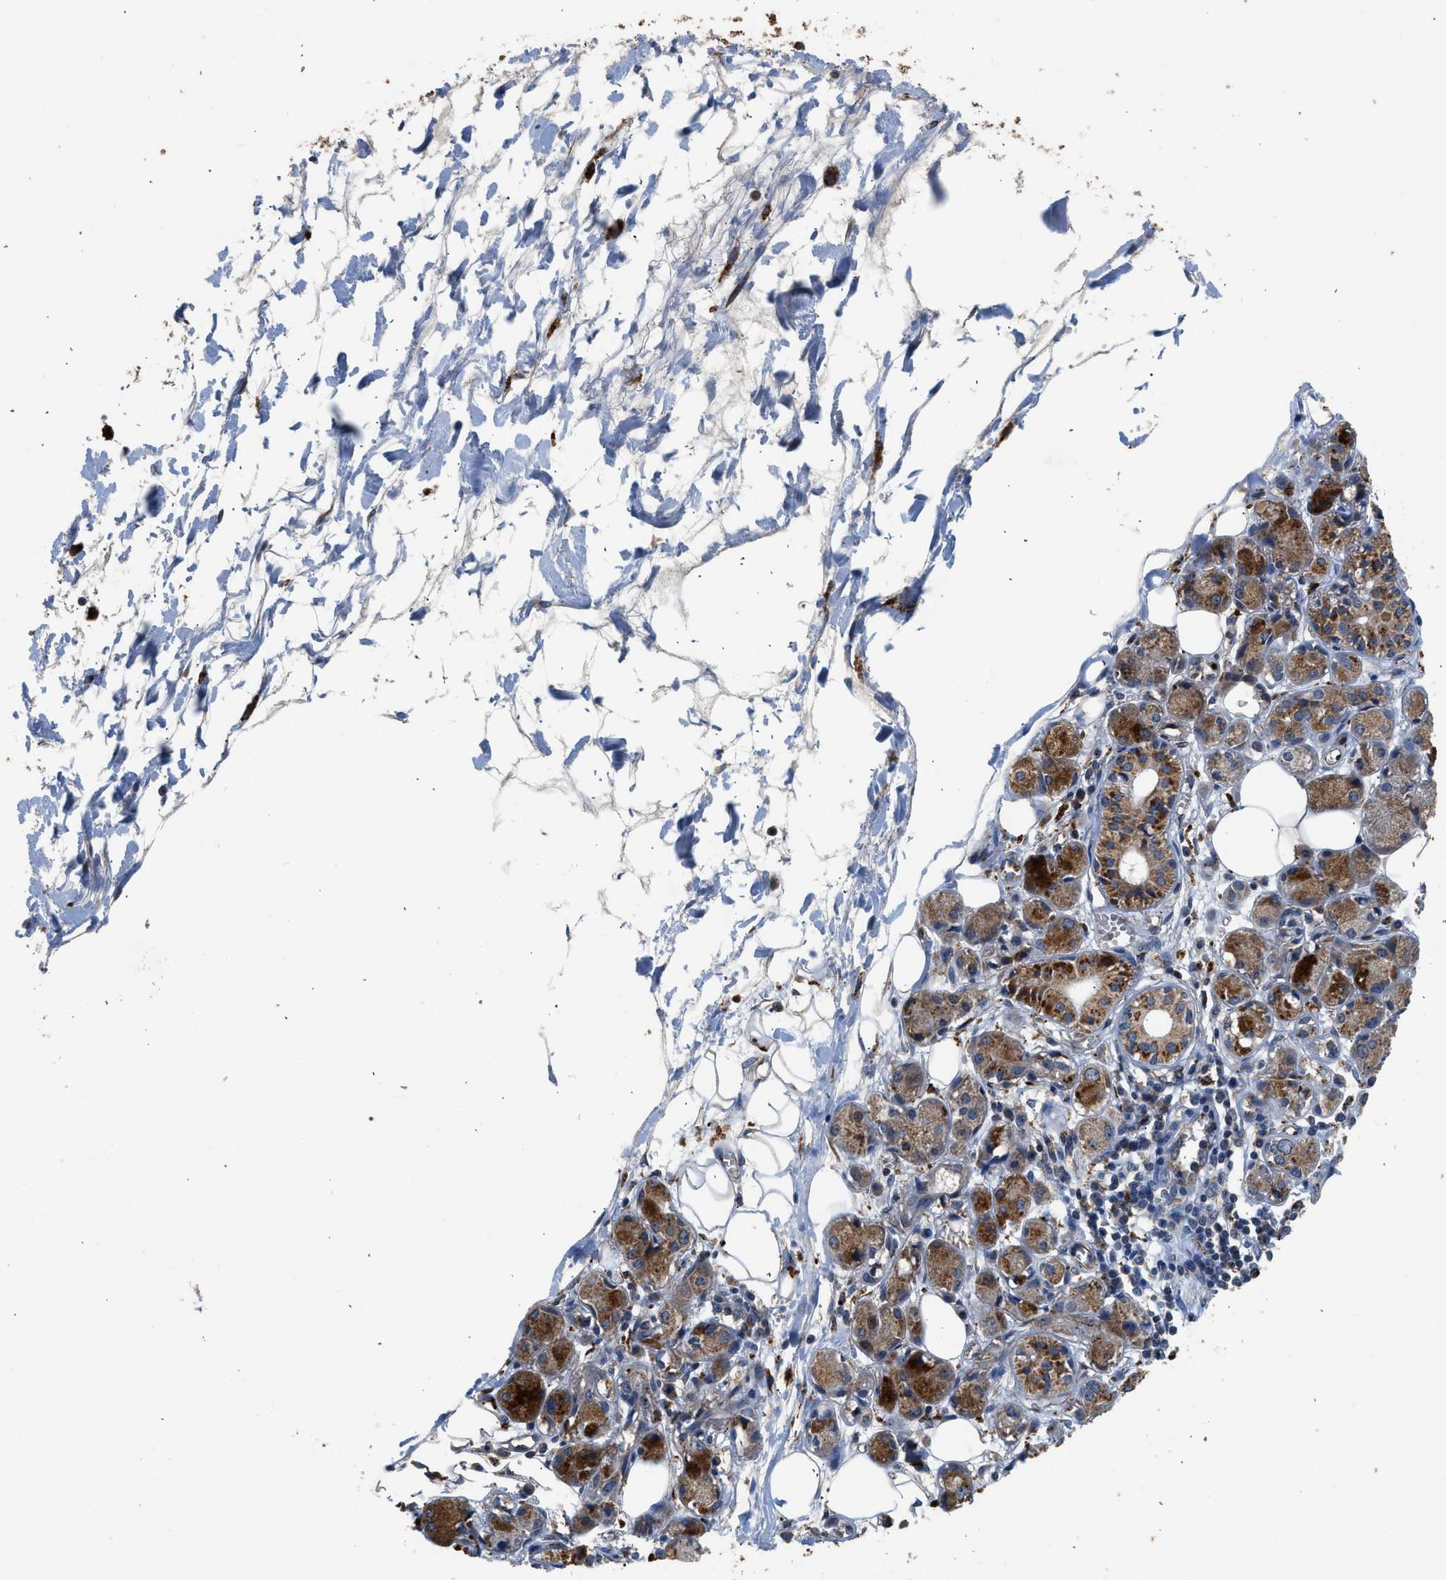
{"staining": {"intensity": "moderate", "quantity": "25%-75%", "location": "cytoplasmic/membranous"}, "tissue": "adipose tissue", "cell_type": "Adipocytes", "image_type": "normal", "snomed": [{"axis": "morphology", "description": "Normal tissue, NOS"}, {"axis": "morphology", "description": "Inflammation, NOS"}, {"axis": "topography", "description": "Vascular tissue"}, {"axis": "topography", "description": "Salivary gland"}], "caption": "This micrograph demonstrates IHC staining of normal human adipose tissue, with medium moderate cytoplasmic/membranous positivity in approximately 25%-75% of adipocytes.", "gene": "CTSV", "patient": {"sex": "female", "age": 75}}